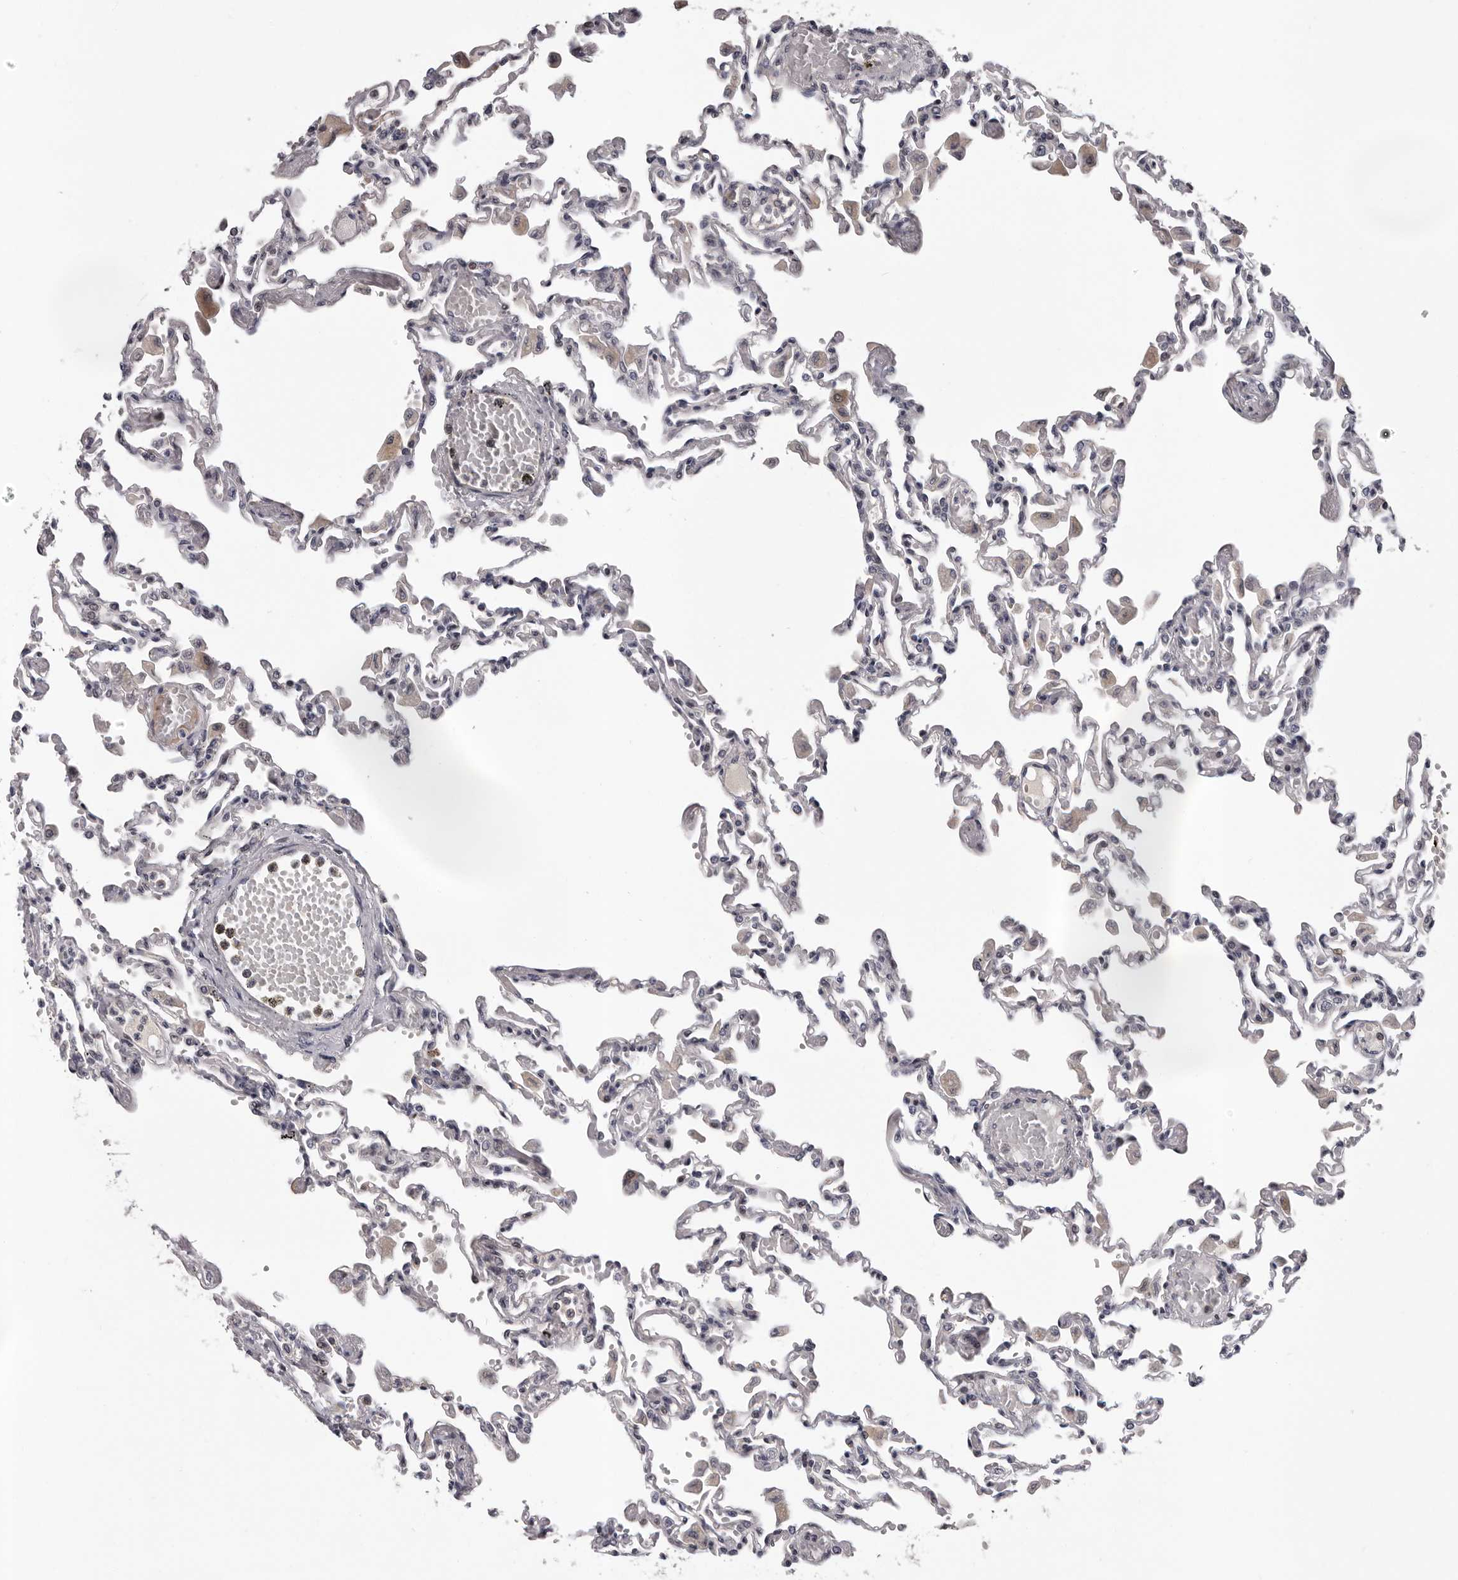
{"staining": {"intensity": "negative", "quantity": "none", "location": "none"}, "tissue": "lung", "cell_type": "Alveolar cells", "image_type": "normal", "snomed": [{"axis": "morphology", "description": "Normal tissue, NOS"}, {"axis": "topography", "description": "Bronchus"}, {"axis": "topography", "description": "Lung"}], "caption": "High power microscopy micrograph of an immunohistochemistry (IHC) histopathology image of unremarkable lung, revealing no significant staining in alveolar cells.", "gene": "MED8", "patient": {"sex": "female", "age": 49}}